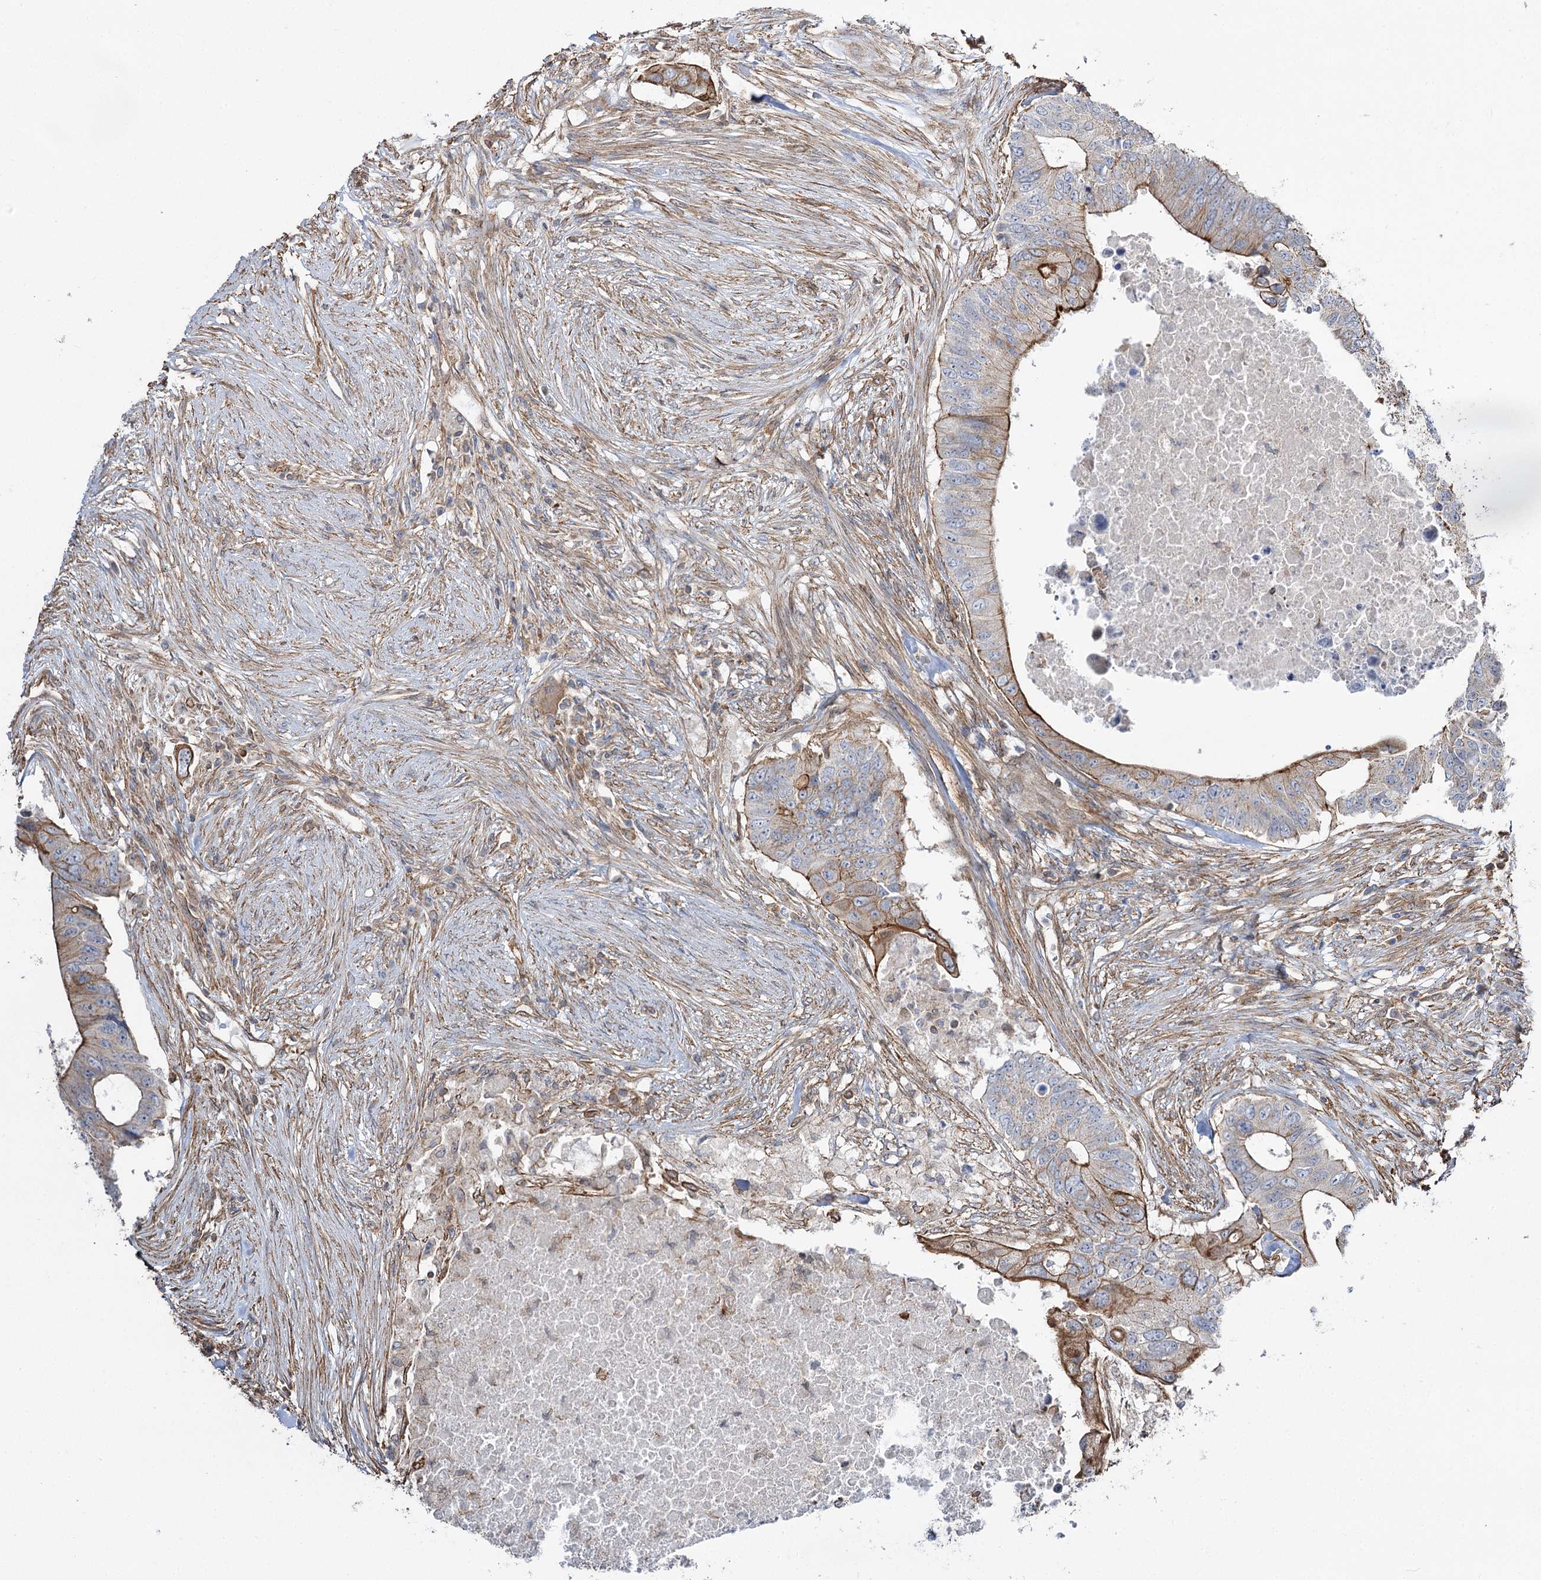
{"staining": {"intensity": "strong", "quantity": "25%-75%", "location": "cytoplasmic/membranous"}, "tissue": "colorectal cancer", "cell_type": "Tumor cells", "image_type": "cancer", "snomed": [{"axis": "morphology", "description": "Adenocarcinoma, NOS"}, {"axis": "topography", "description": "Colon"}], "caption": "Colorectal adenocarcinoma was stained to show a protein in brown. There is high levels of strong cytoplasmic/membranous expression in about 25%-75% of tumor cells. (DAB (3,3'-diaminobenzidine) IHC with brightfield microscopy, high magnification).", "gene": "SH3BP5L", "patient": {"sex": "male", "age": 71}}